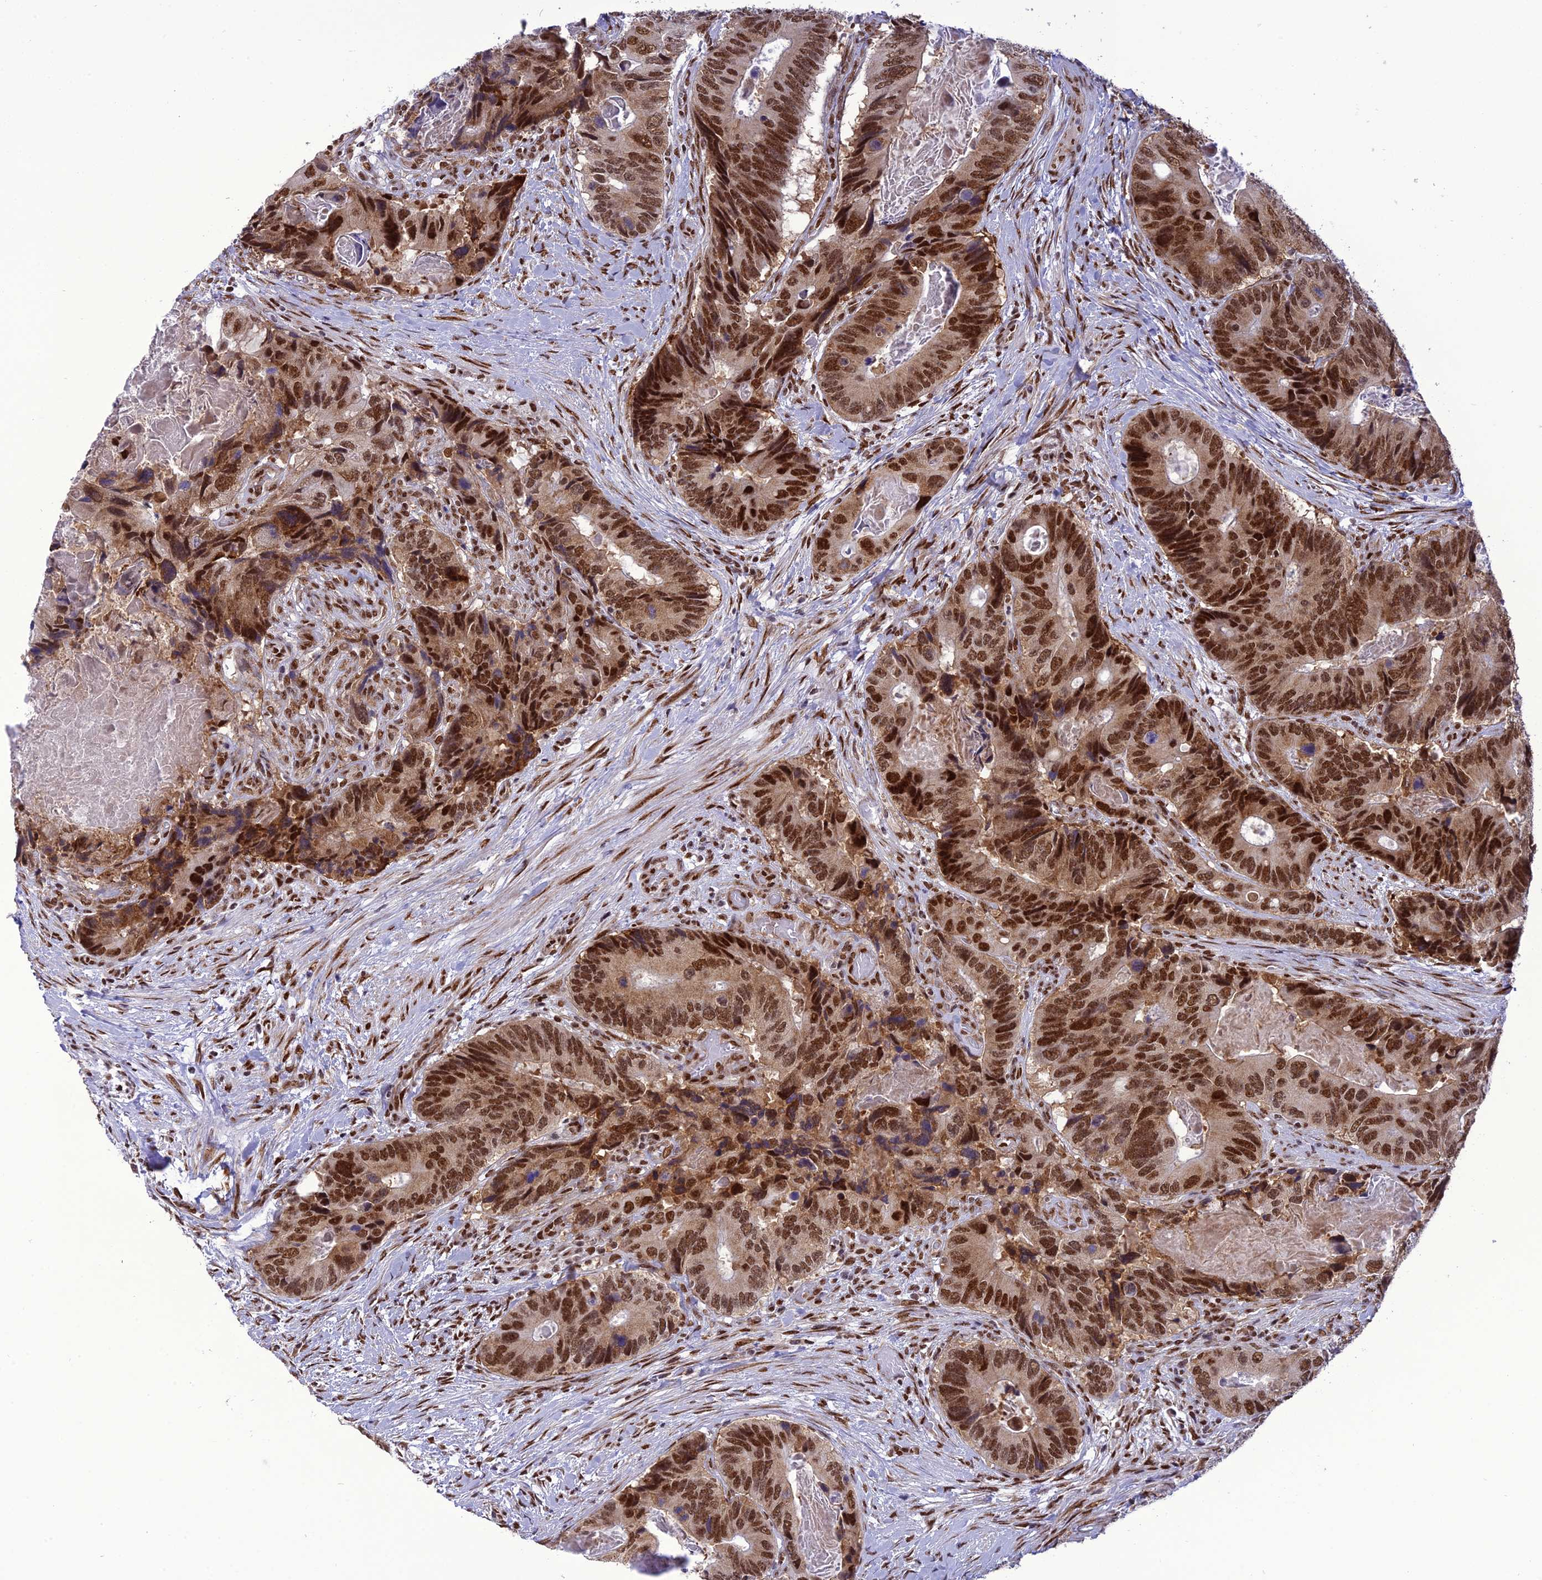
{"staining": {"intensity": "strong", "quantity": ">75%", "location": "nuclear"}, "tissue": "colorectal cancer", "cell_type": "Tumor cells", "image_type": "cancer", "snomed": [{"axis": "morphology", "description": "Adenocarcinoma, NOS"}, {"axis": "topography", "description": "Colon"}], "caption": "The photomicrograph shows immunohistochemical staining of adenocarcinoma (colorectal). There is strong nuclear staining is appreciated in about >75% of tumor cells.", "gene": "DDX1", "patient": {"sex": "male", "age": 84}}